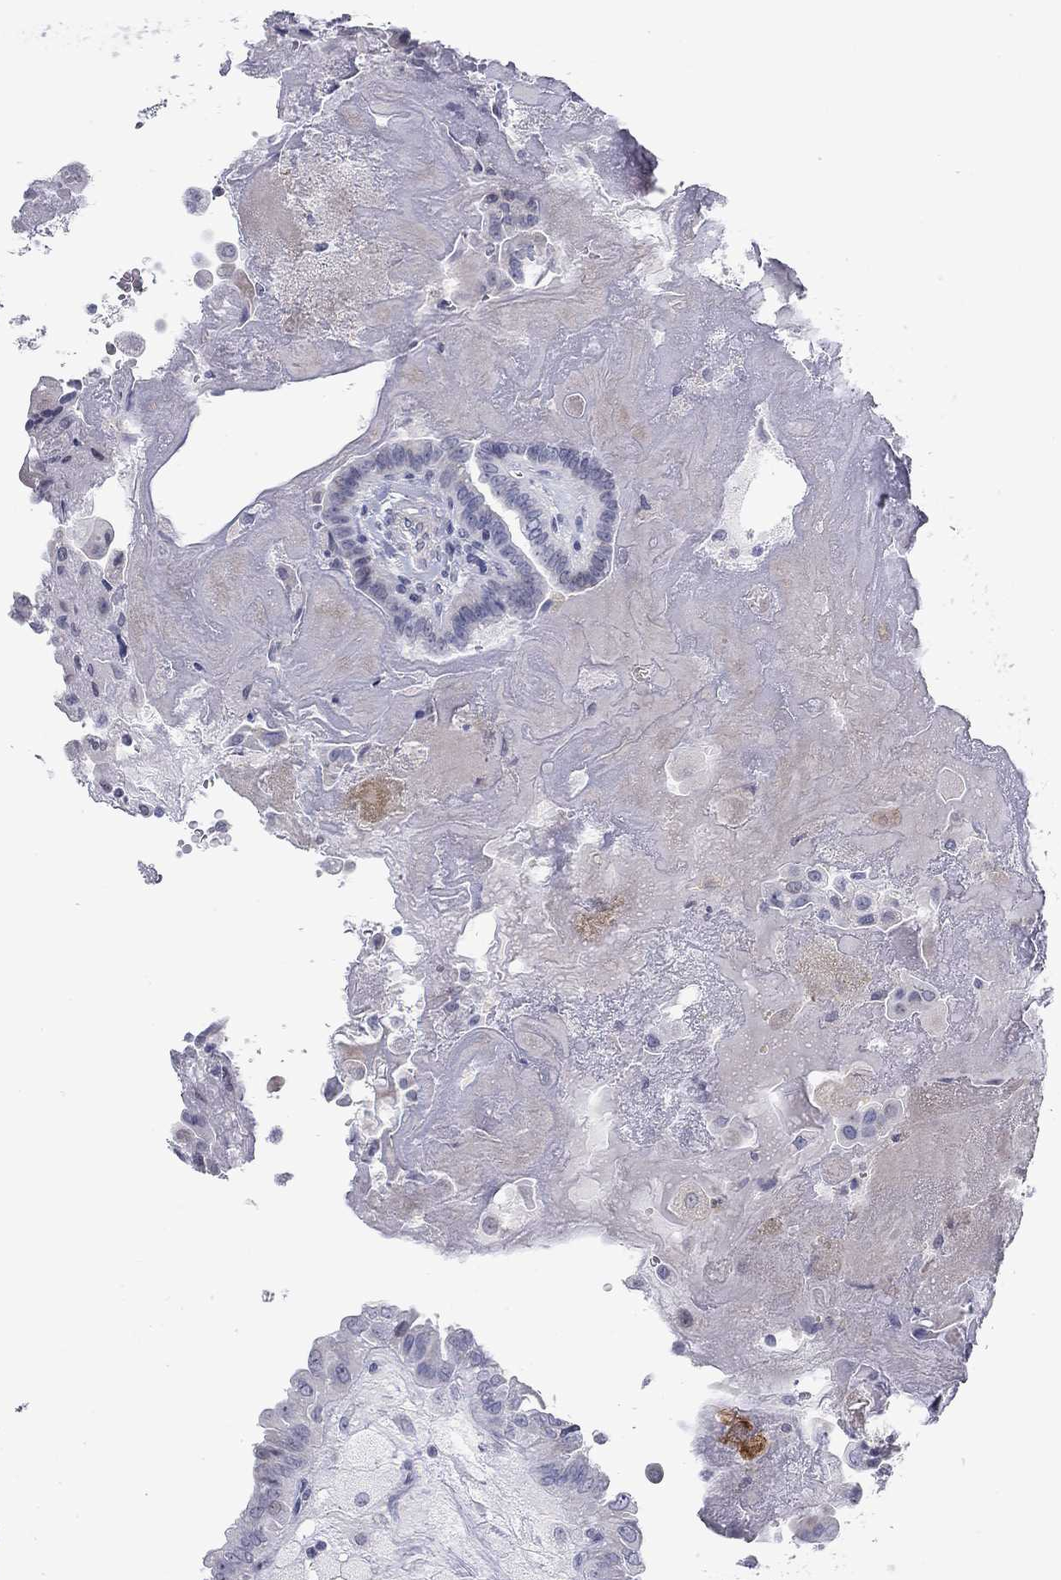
{"staining": {"intensity": "negative", "quantity": "none", "location": "none"}, "tissue": "thyroid cancer", "cell_type": "Tumor cells", "image_type": "cancer", "snomed": [{"axis": "morphology", "description": "Papillary adenocarcinoma, NOS"}, {"axis": "topography", "description": "Thyroid gland"}], "caption": "Tumor cells are negative for brown protein staining in papillary adenocarcinoma (thyroid).", "gene": "PRPH", "patient": {"sex": "female", "age": 37}}